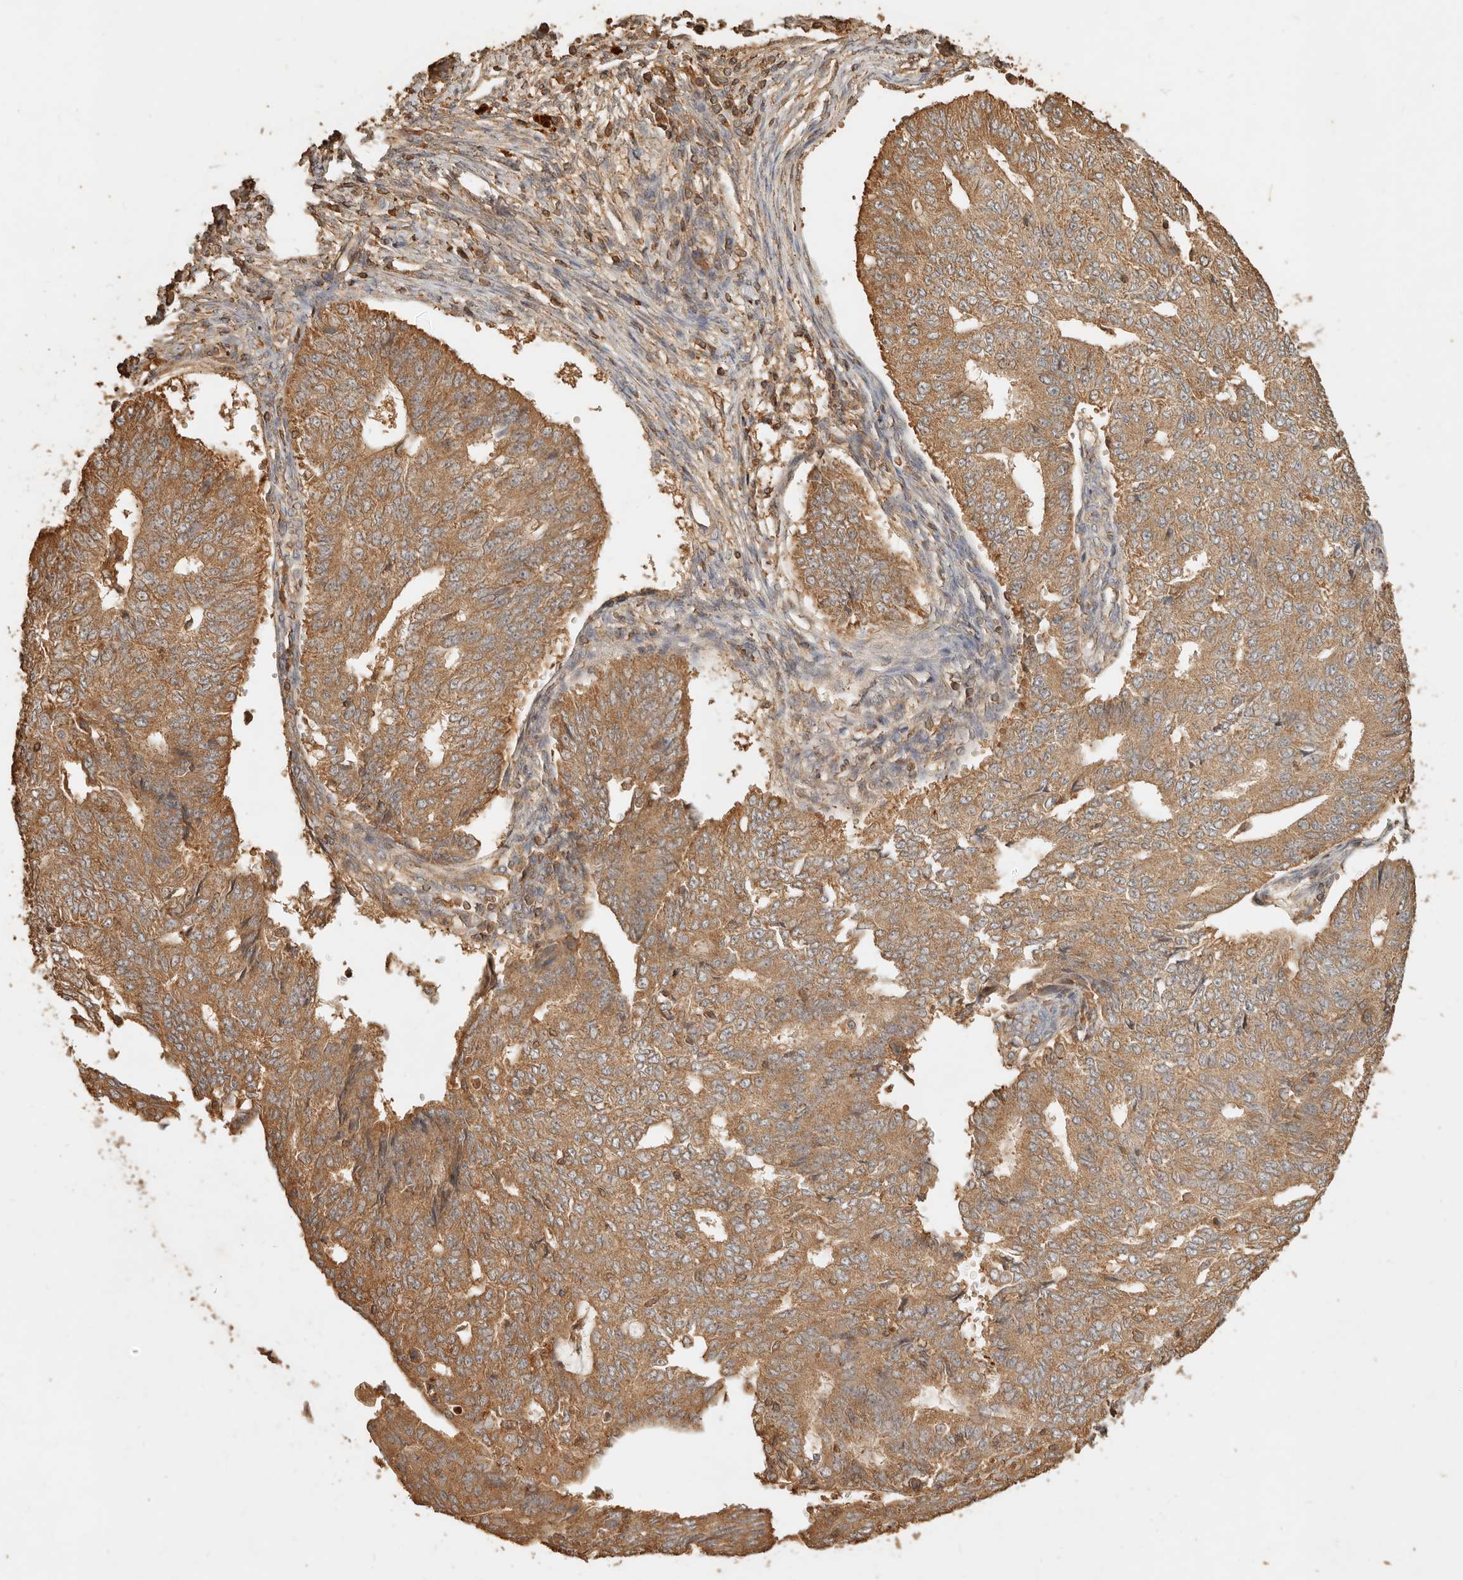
{"staining": {"intensity": "moderate", "quantity": ">75%", "location": "cytoplasmic/membranous"}, "tissue": "endometrial cancer", "cell_type": "Tumor cells", "image_type": "cancer", "snomed": [{"axis": "morphology", "description": "Adenocarcinoma, NOS"}, {"axis": "topography", "description": "Endometrium"}], "caption": "Brown immunohistochemical staining in endometrial cancer shows moderate cytoplasmic/membranous positivity in about >75% of tumor cells. (IHC, brightfield microscopy, high magnification).", "gene": "FAM180B", "patient": {"sex": "female", "age": 32}}